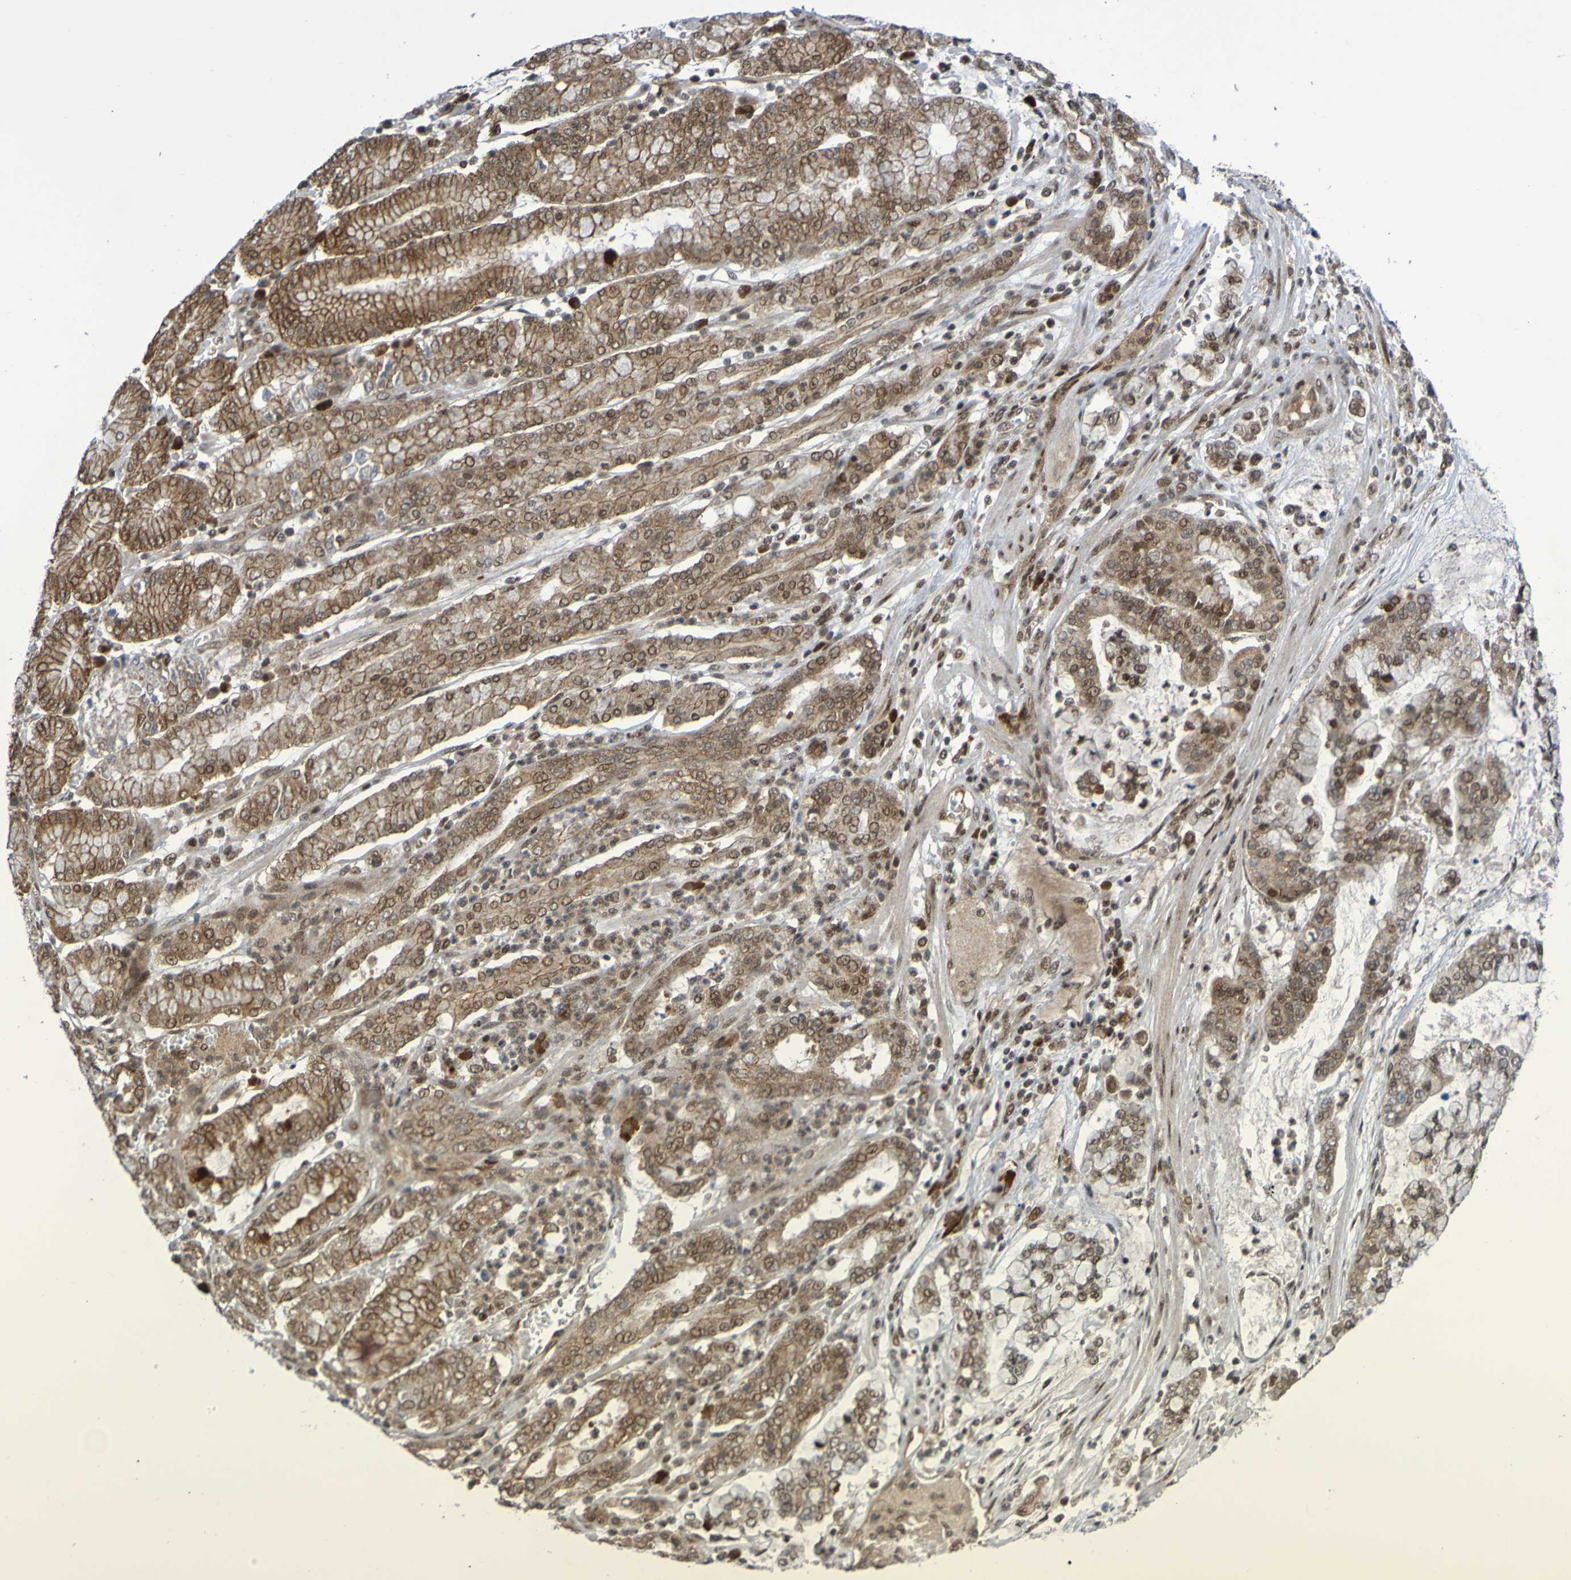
{"staining": {"intensity": "moderate", "quantity": ">75%", "location": "cytoplasmic/membranous,nuclear"}, "tissue": "stomach cancer", "cell_type": "Tumor cells", "image_type": "cancer", "snomed": [{"axis": "morphology", "description": "Normal tissue, NOS"}, {"axis": "morphology", "description": "Adenocarcinoma, NOS"}, {"axis": "topography", "description": "Stomach, upper"}, {"axis": "topography", "description": "Stomach"}], "caption": "Protein staining by immunohistochemistry reveals moderate cytoplasmic/membranous and nuclear expression in about >75% of tumor cells in adenocarcinoma (stomach).", "gene": "ITLN1", "patient": {"sex": "male", "age": 76}}